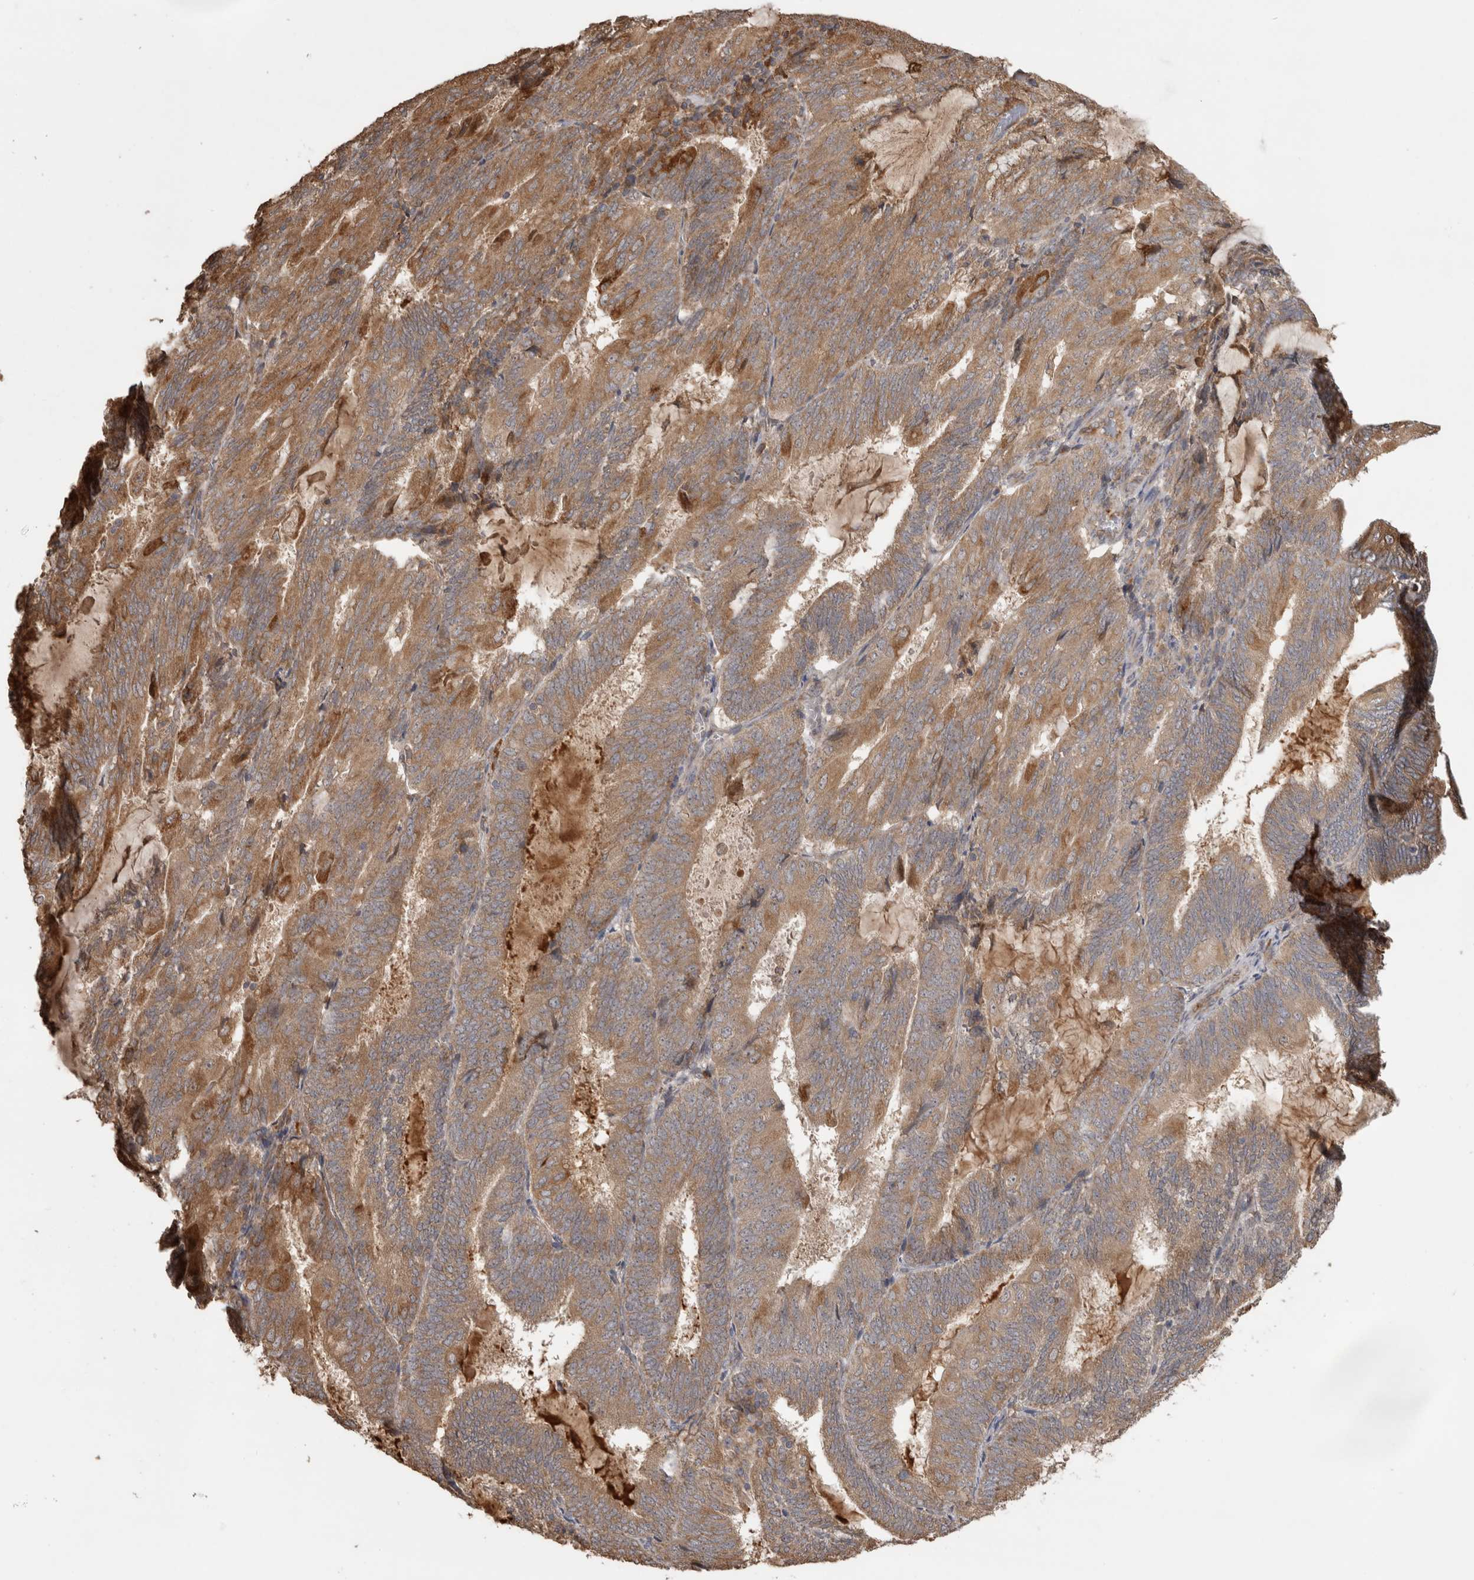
{"staining": {"intensity": "moderate", "quantity": ">75%", "location": "cytoplasmic/membranous"}, "tissue": "endometrial cancer", "cell_type": "Tumor cells", "image_type": "cancer", "snomed": [{"axis": "morphology", "description": "Adenocarcinoma, NOS"}, {"axis": "topography", "description": "Endometrium"}], "caption": "Tumor cells reveal medium levels of moderate cytoplasmic/membranous expression in approximately >75% of cells in endometrial cancer. (DAB (3,3'-diaminobenzidine) = brown stain, brightfield microscopy at high magnification).", "gene": "TBCE", "patient": {"sex": "female", "age": 81}}